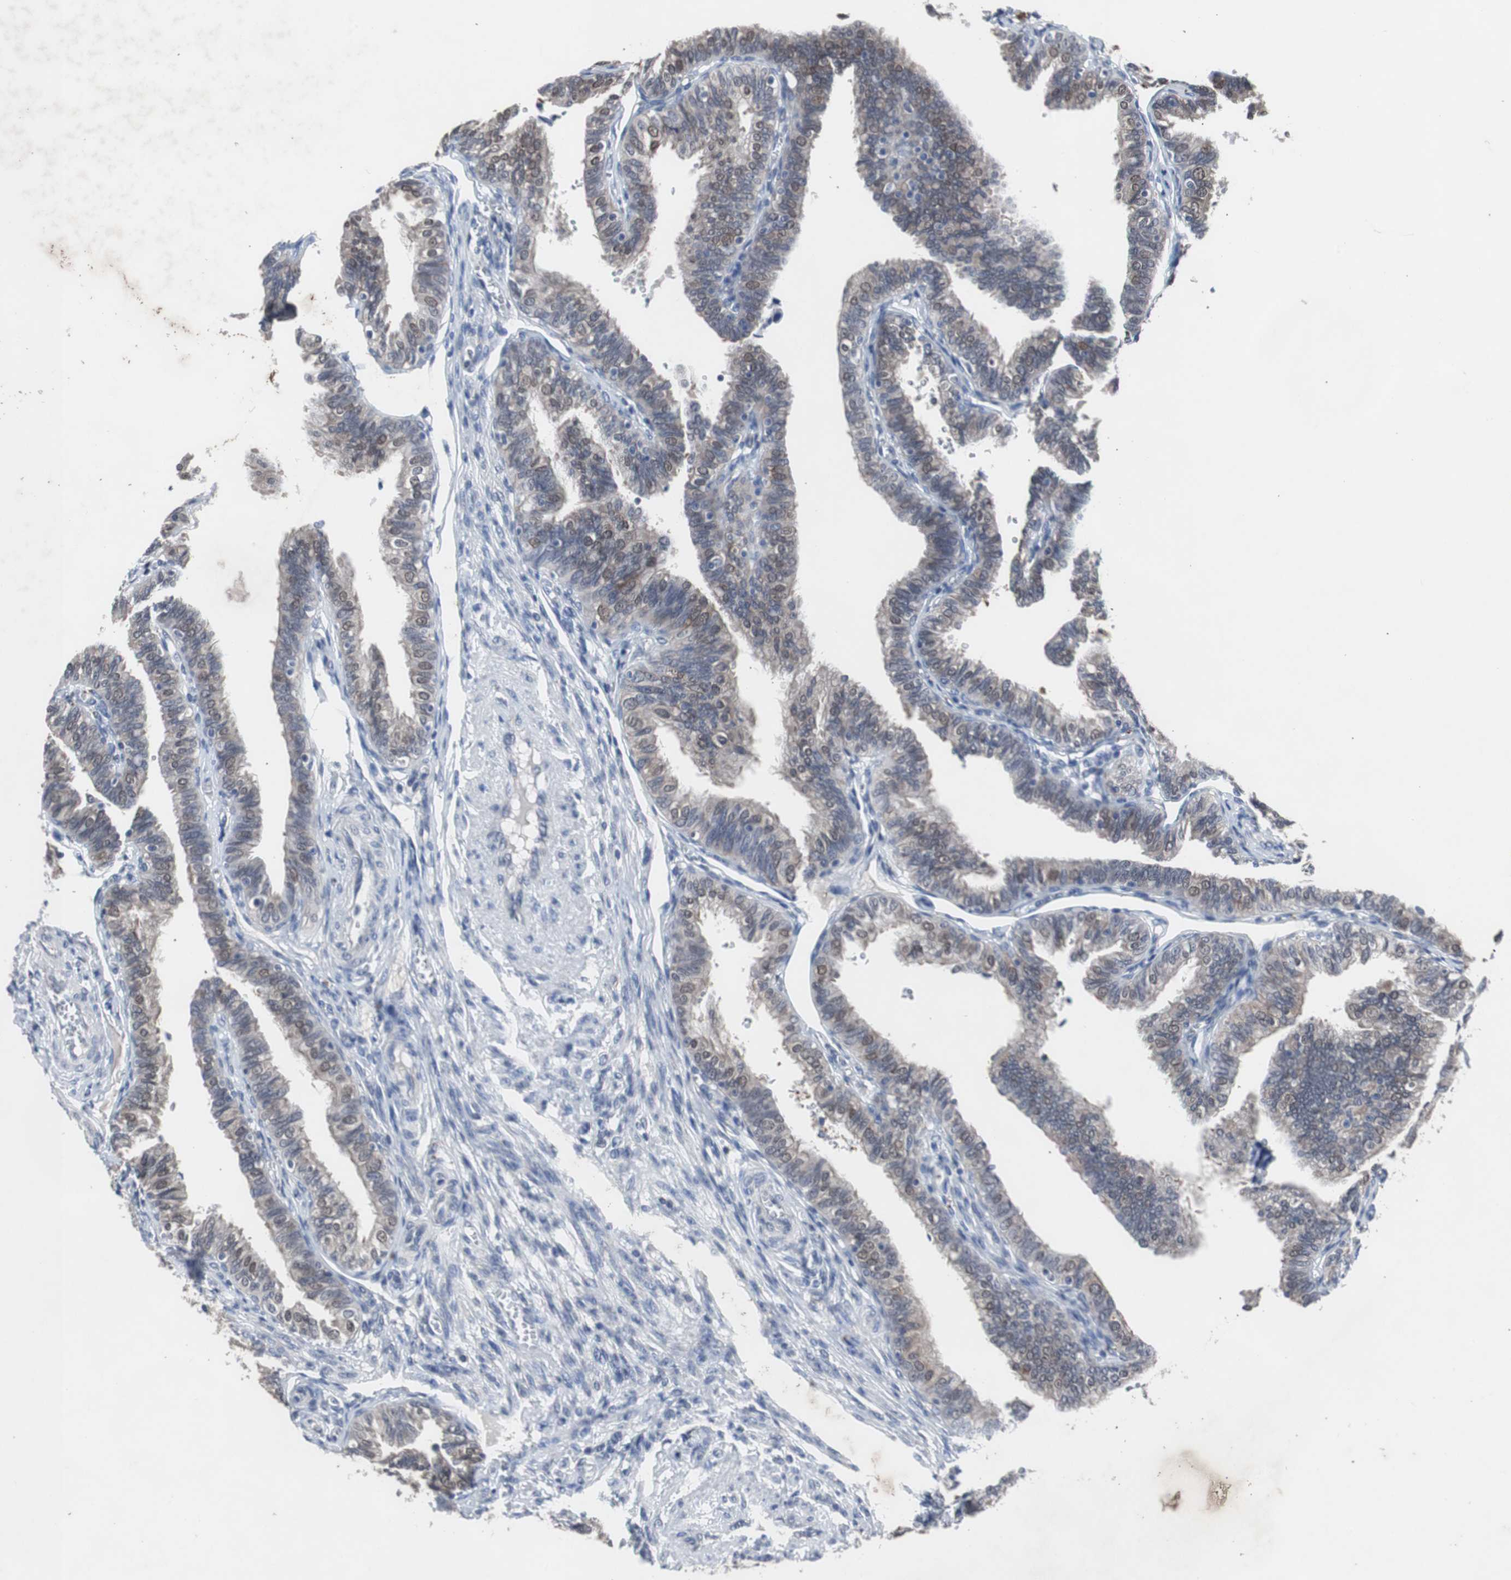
{"staining": {"intensity": "moderate", "quantity": "25%-75%", "location": "nuclear"}, "tissue": "fallopian tube", "cell_type": "Glandular cells", "image_type": "normal", "snomed": [{"axis": "morphology", "description": "Normal tissue, NOS"}, {"axis": "topography", "description": "Fallopian tube"}], "caption": "Protein staining demonstrates moderate nuclear expression in about 25%-75% of glandular cells in unremarkable fallopian tube.", "gene": "RBM47", "patient": {"sex": "female", "age": 46}}